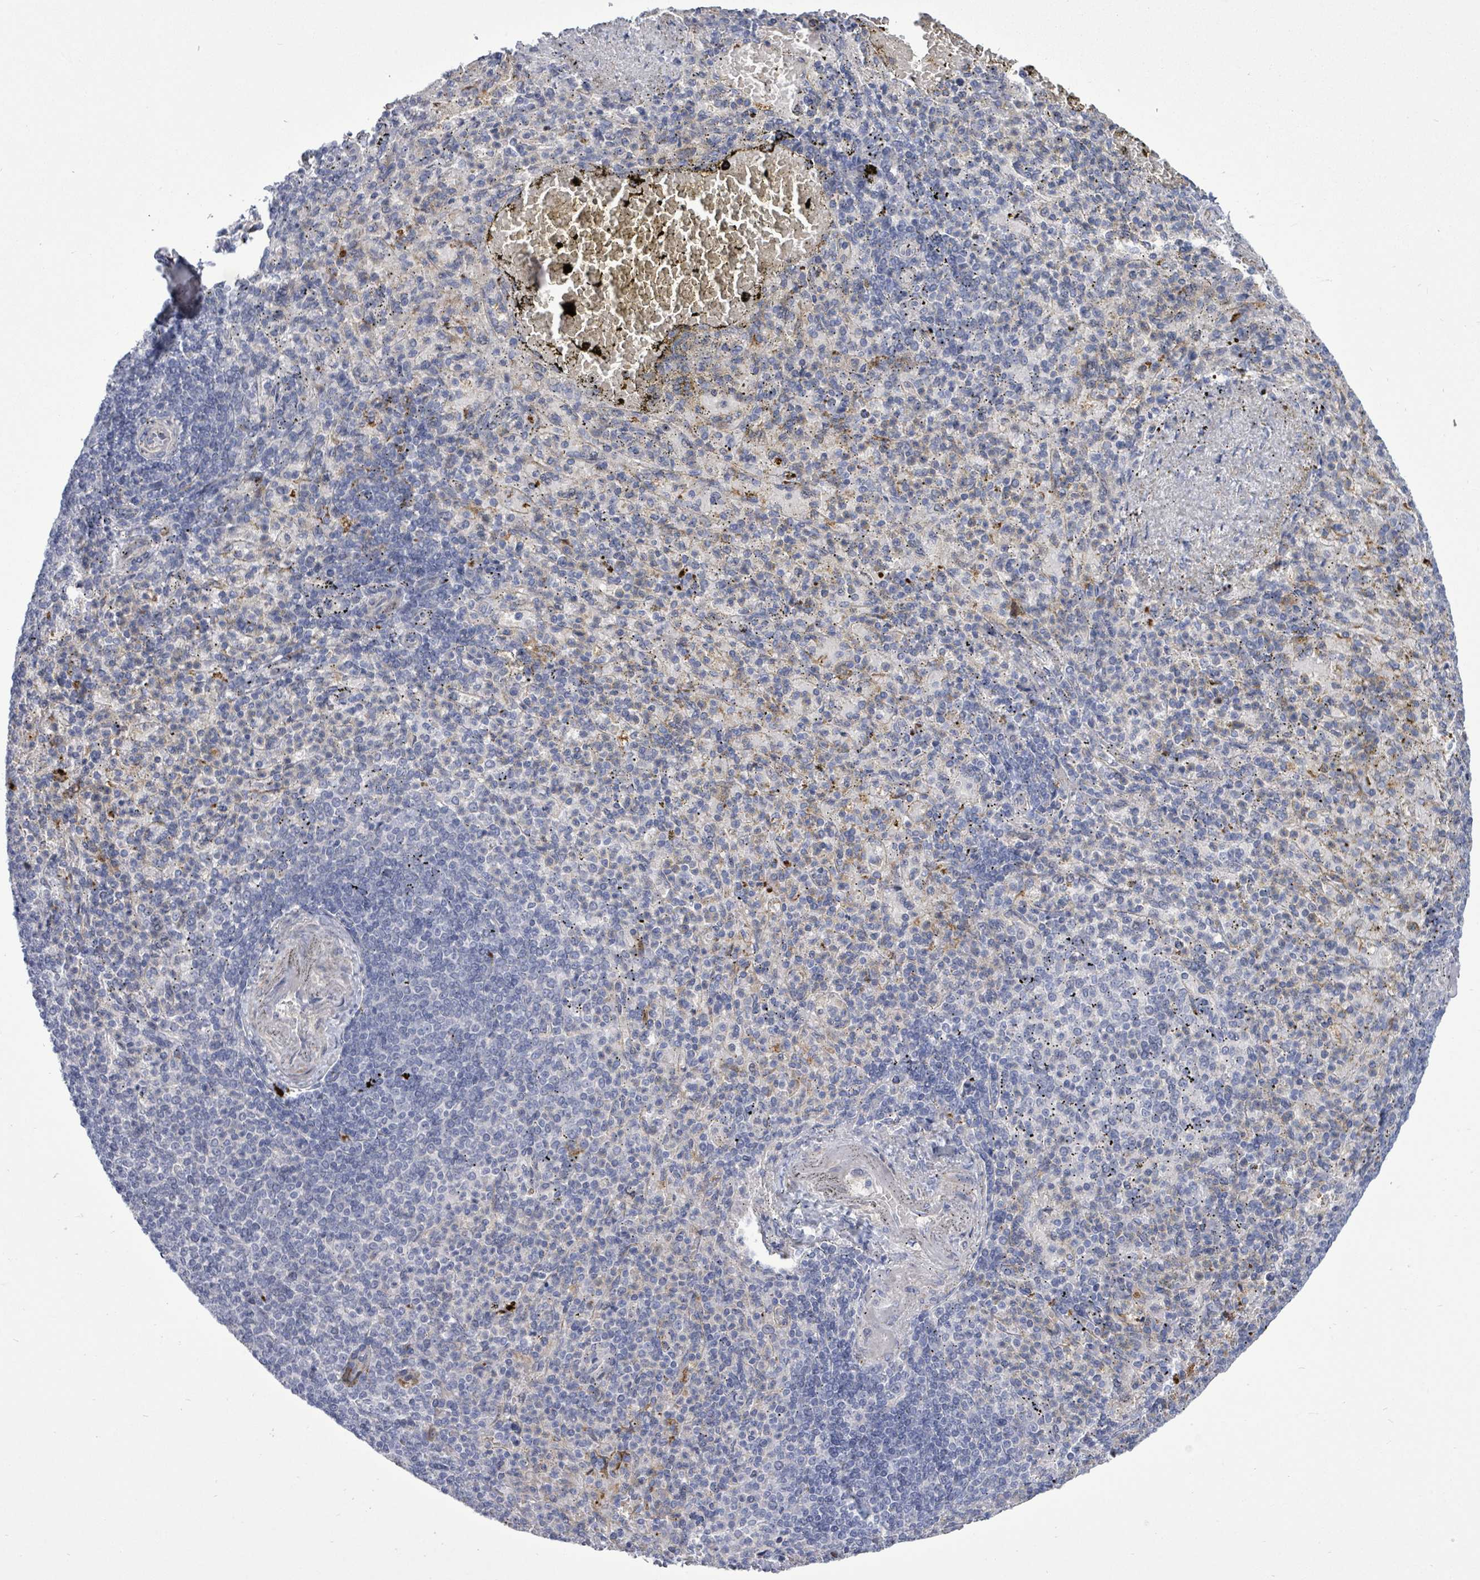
{"staining": {"intensity": "negative", "quantity": "none", "location": "none"}, "tissue": "spleen", "cell_type": "Cells in red pulp", "image_type": "normal", "snomed": [{"axis": "morphology", "description": "Normal tissue, NOS"}, {"axis": "topography", "description": "Spleen"}], "caption": "A micrograph of spleen stained for a protein reveals no brown staining in cells in red pulp. (Brightfield microscopy of DAB (3,3'-diaminobenzidine) immunohistochemistry (IHC) at high magnification).", "gene": "CT45A10", "patient": {"sex": "female", "age": 74}}